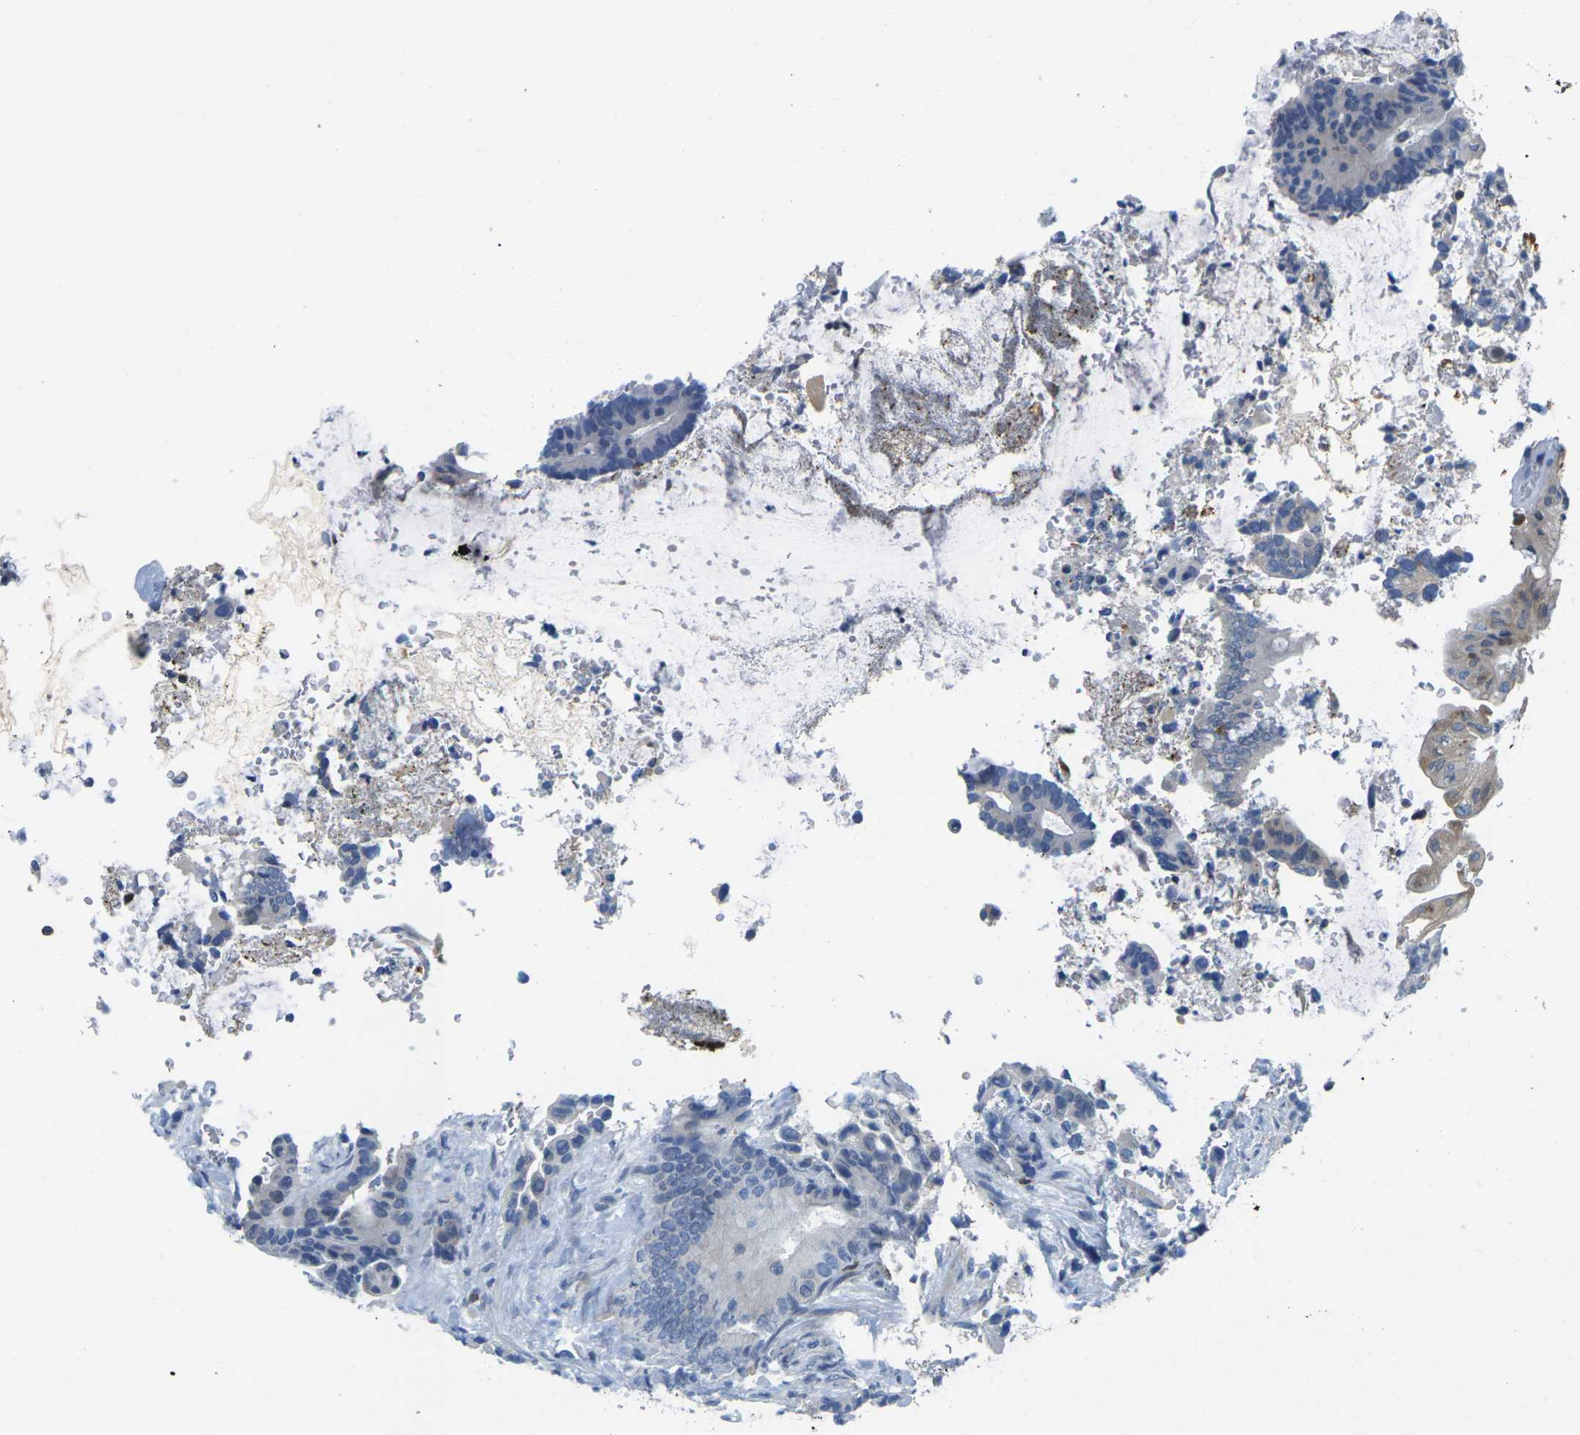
{"staining": {"intensity": "negative", "quantity": "none", "location": "none"}, "tissue": "colorectal cancer", "cell_type": "Tumor cells", "image_type": "cancer", "snomed": [{"axis": "morphology", "description": "Normal tissue, NOS"}, {"axis": "morphology", "description": "Adenocarcinoma, NOS"}, {"axis": "topography", "description": "Colon"}], "caption": "Tumor cells show no significant expression in colorectal cancer.", "gene": "CD3D", "patient": {"sex": "male", "age": 82}}